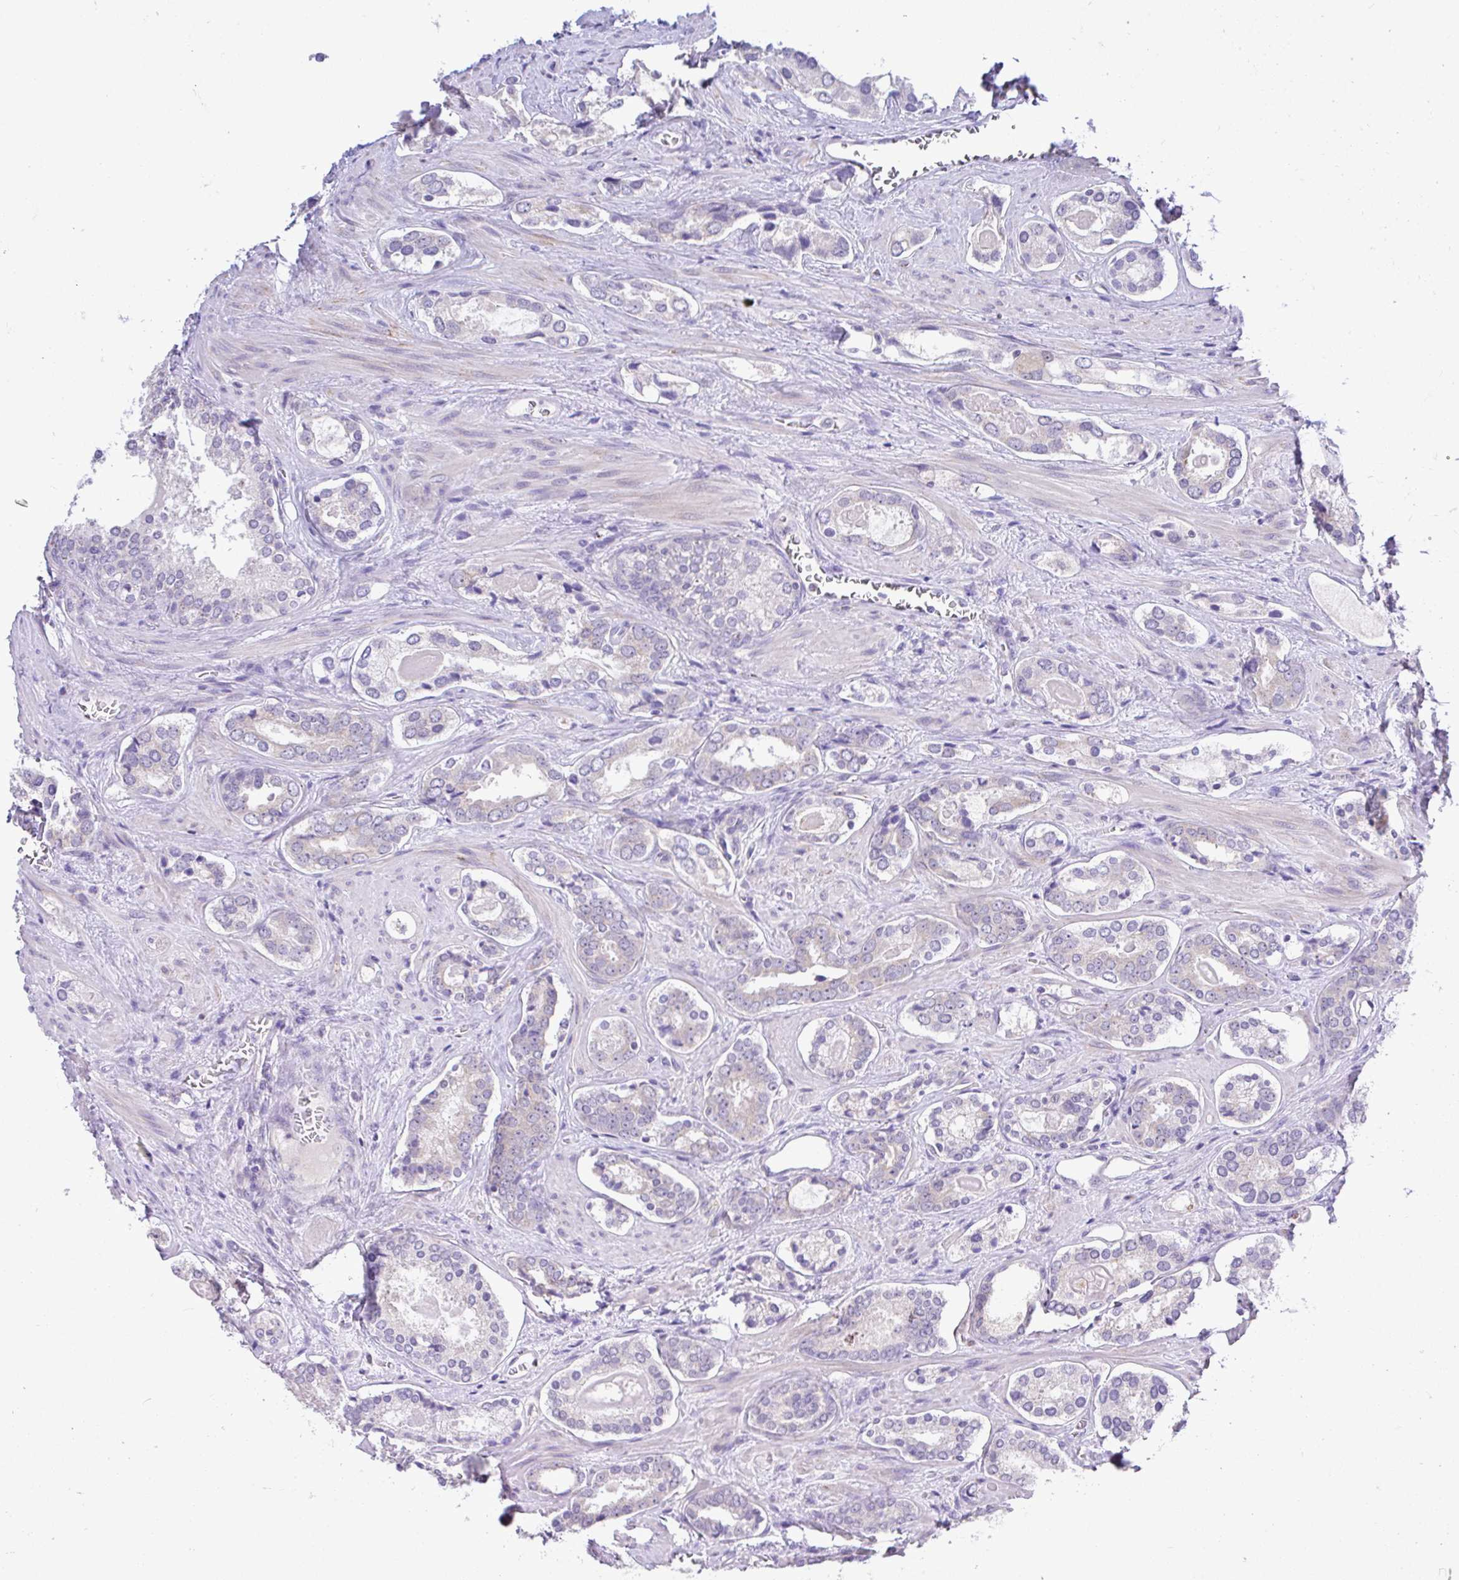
{"staining": {"intensity": "negative", "quantity": "none", "location": "none"}, "tissue": "prostate cancer", "cell_type": "Tumor cells", "image_type": "cancer", "snomed": [{"axis": "morphology", "description": "Adenocarcinoma, Low grade"}, {"axis": "topography", "description": "Prostate"}], "caption": "Prostate low-grade adenocarcinoma was stained to show a protein in brown. There is no significant staining in tumor cells.", "gene": "CTU1", "patient": {"sex": "male", "age": 62}}